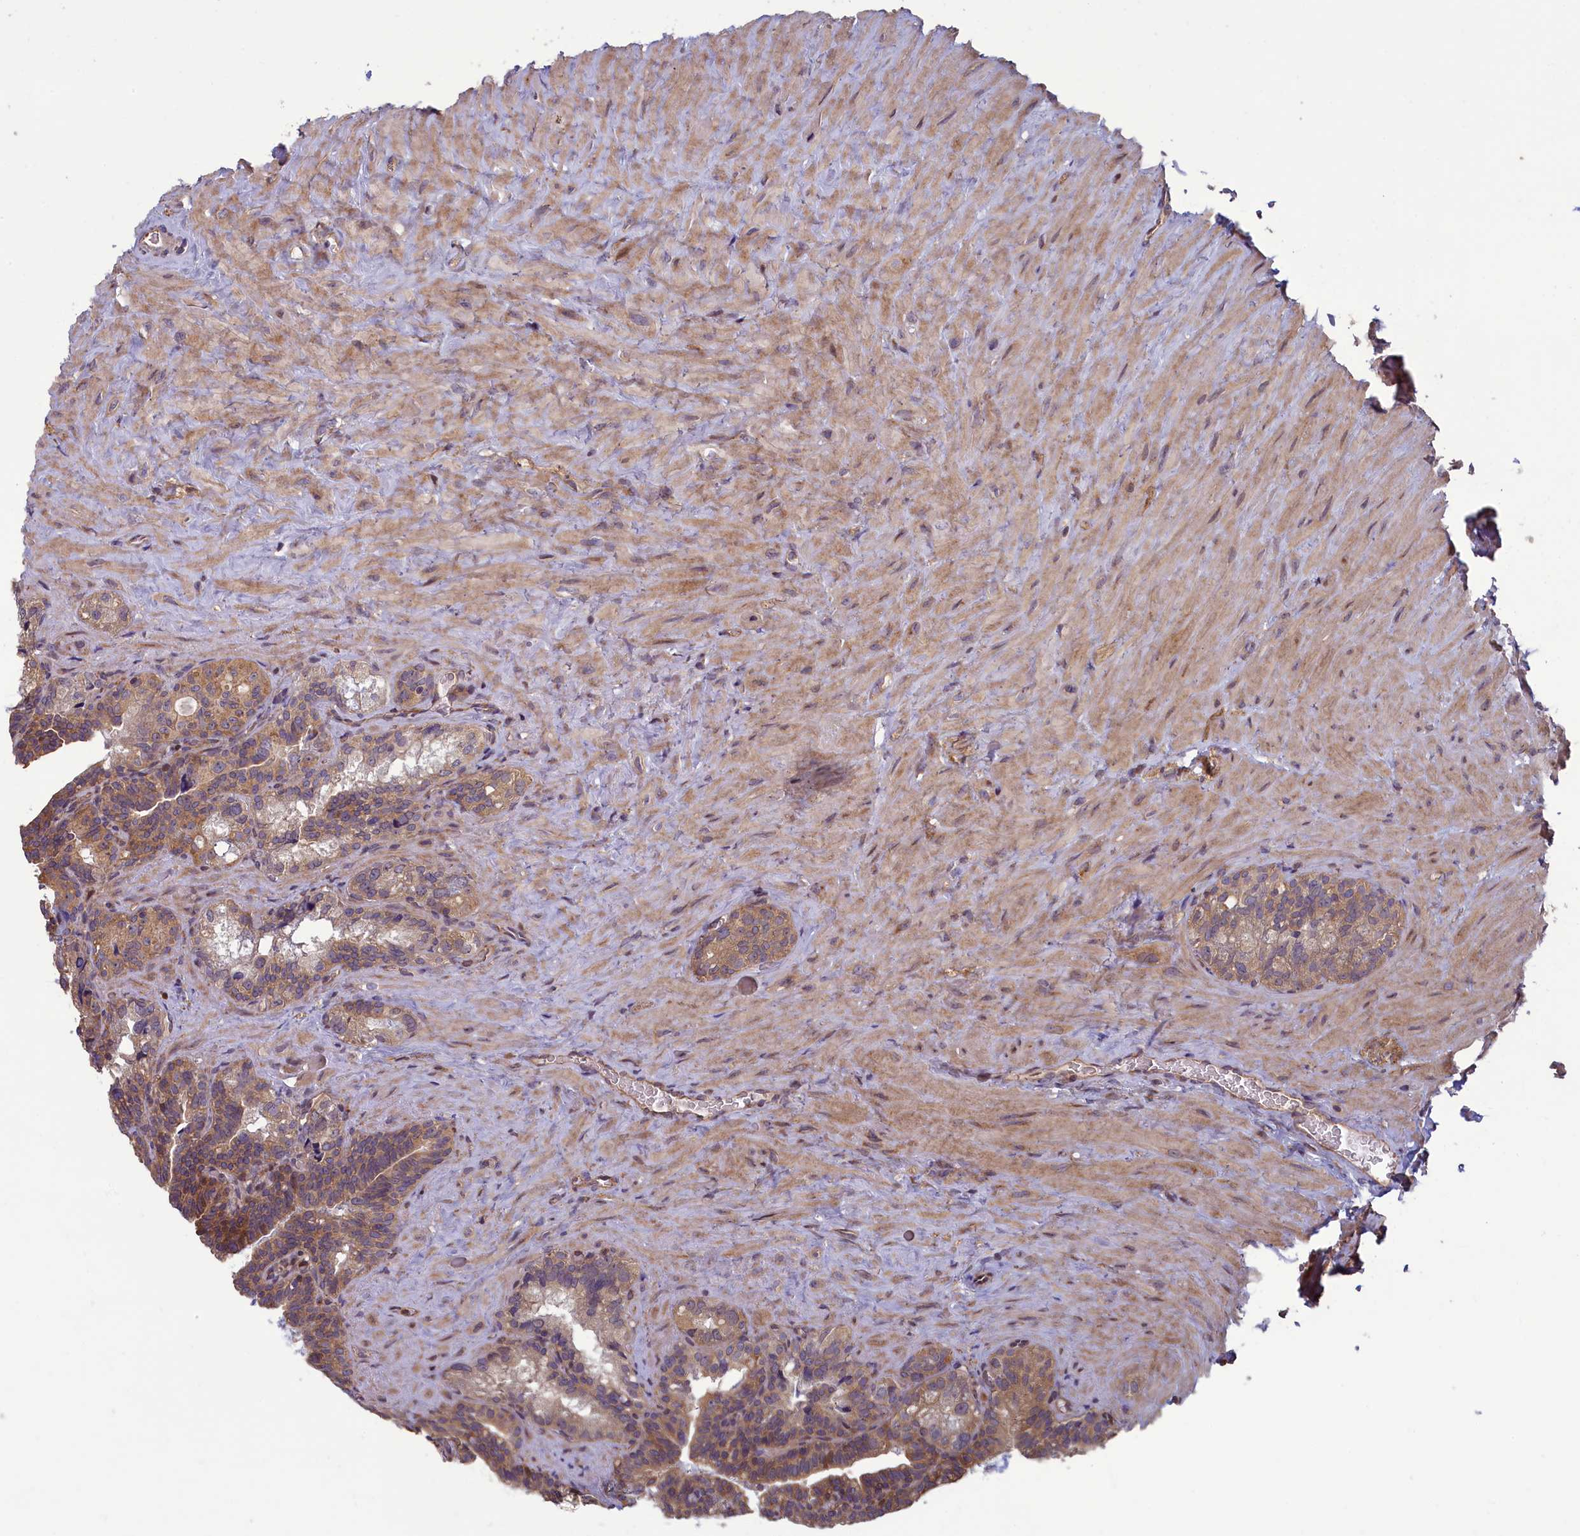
{"staining": {"intensity": "moderate", "quantity": "25%-75%", "location": "cytoplasmic/membranous"}, "tissue": "seminal vesicle", "cell_type": "Glandular cells", "image_type": "normal", "snomed": [{"axis": "morphology", "description": "Normal tissue, NOS"}, {"axis": "topography", "description": "Seminal veicle"}], "caption": "Human seminal vesicle stained for a protein (brown) displays moderate cytoplasmic/membranous positive staining in approximately 25%-75% of glandular cells.", "gene": "CIAO2B", "patient": {"sex": "male", "age": 68}}